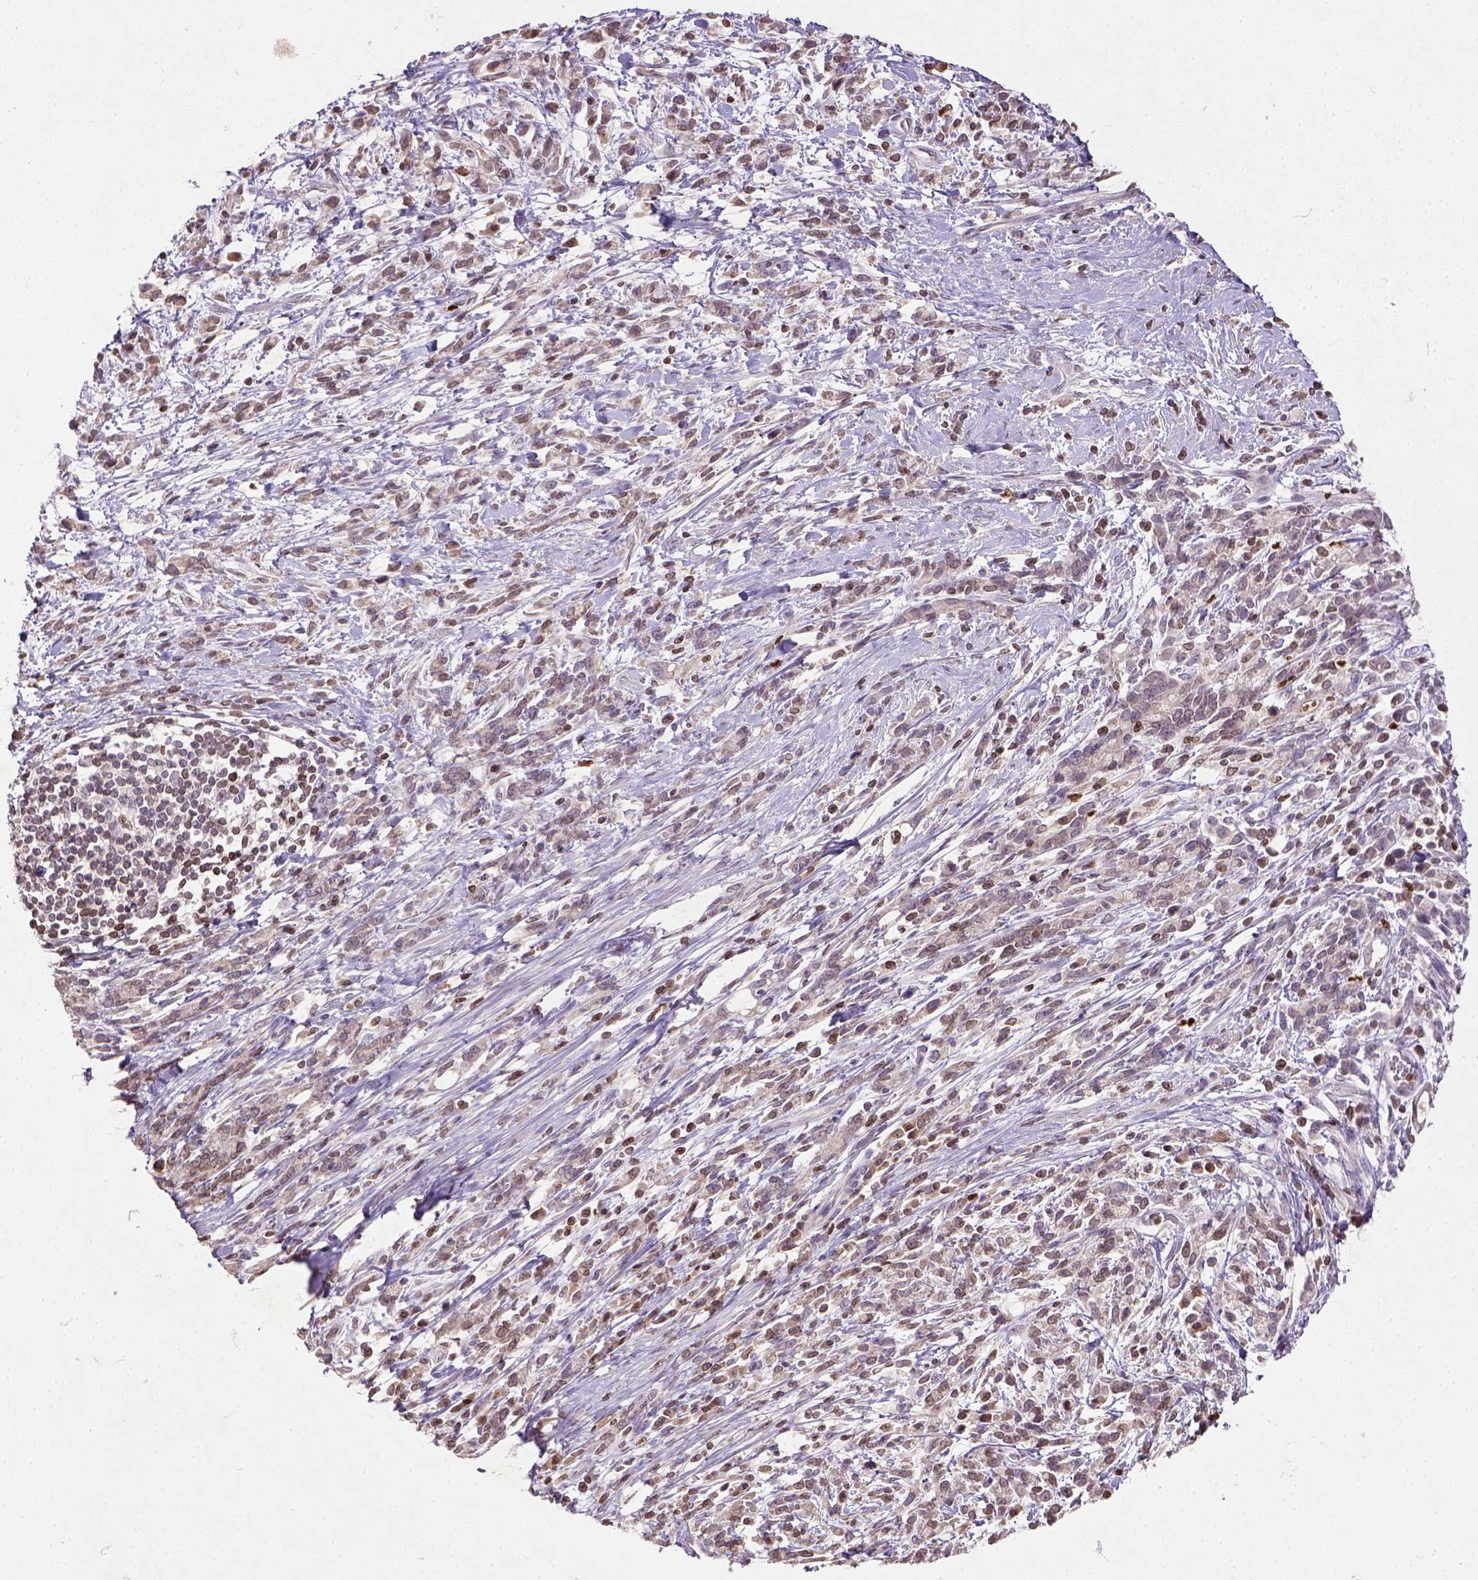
{"staining": {"intensity": "weak", "quantity": ">75%", "location": "cytoplasmic/membranous"}, "tissue": "stomach cancer", "cell_type": "Tumor cells", "image_type": "cancer", "snomed": [{"axis": "morphology", "description": "Adenocarcinoma, NOS"}, {"axis": "topography", "description": "Stomach"}], "caption": "Stomach cancer (adenocarcinoma) tissue displays weak cytoplasmic/membranous staining in approximately >75% of tumor cells, visualized by immunohistochemistry.", "gene": "NUDT3", "patient": {"sex": "female", "age": 57}}